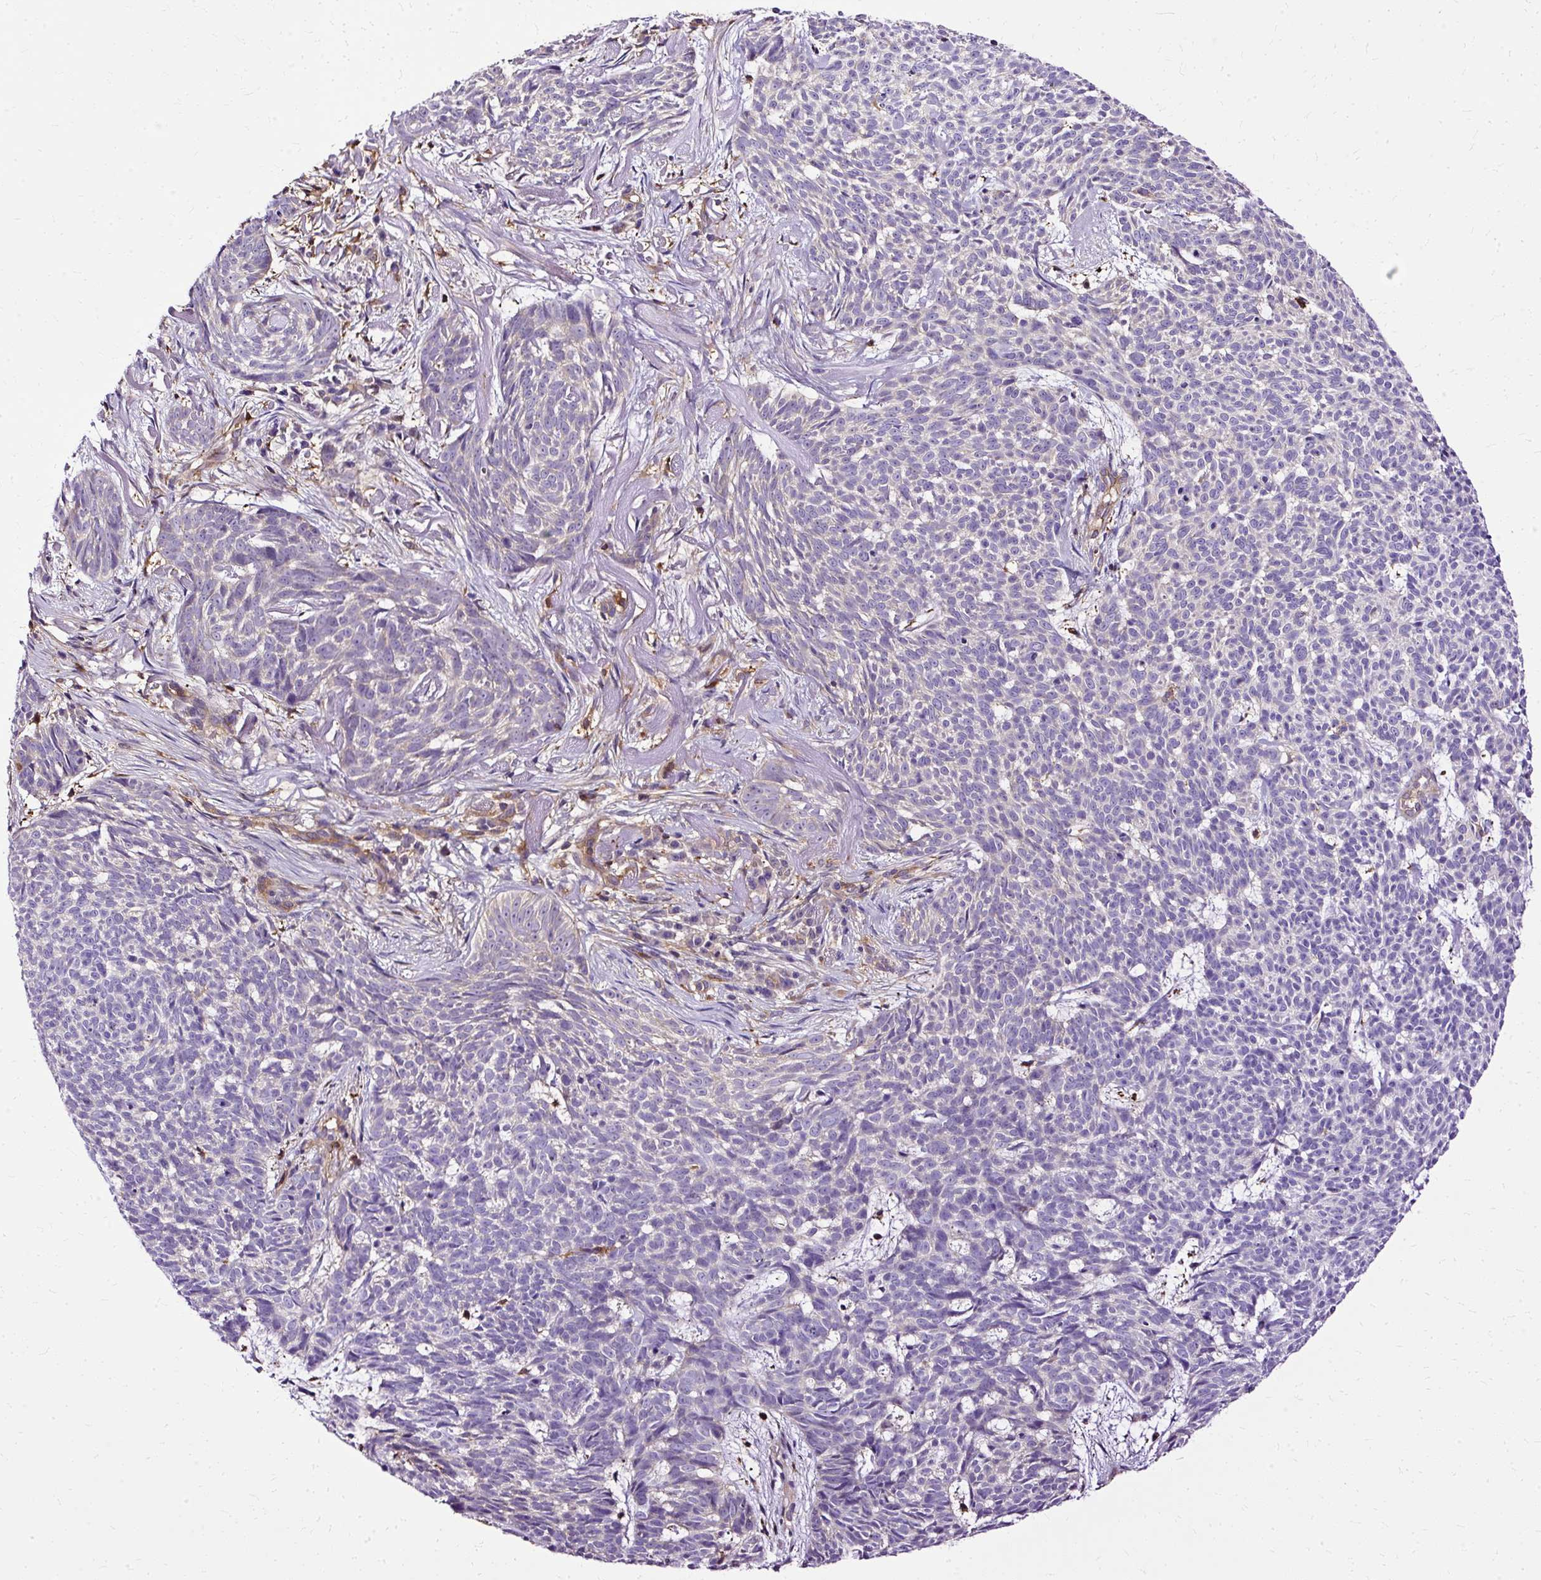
{"staining": {"intensity": "negative", "quantity": "none", "location": "none"}, "tissue": "skin cancer", "cell_type": "Tumor cells", "image_type": "cancer", "snomed": [{"axis": "morphology", "description": "Basal cell carcinoma"}, {"axis": "topography", "description": "Skin"}], "caption": "This is a photomicrograph of immunohistochemistry staining of skin cancer (basal cell carcinoma), which shows no expression in tumor cells.", "gene": "TWF2", "patient": {"sex": "female", "age": 93}}